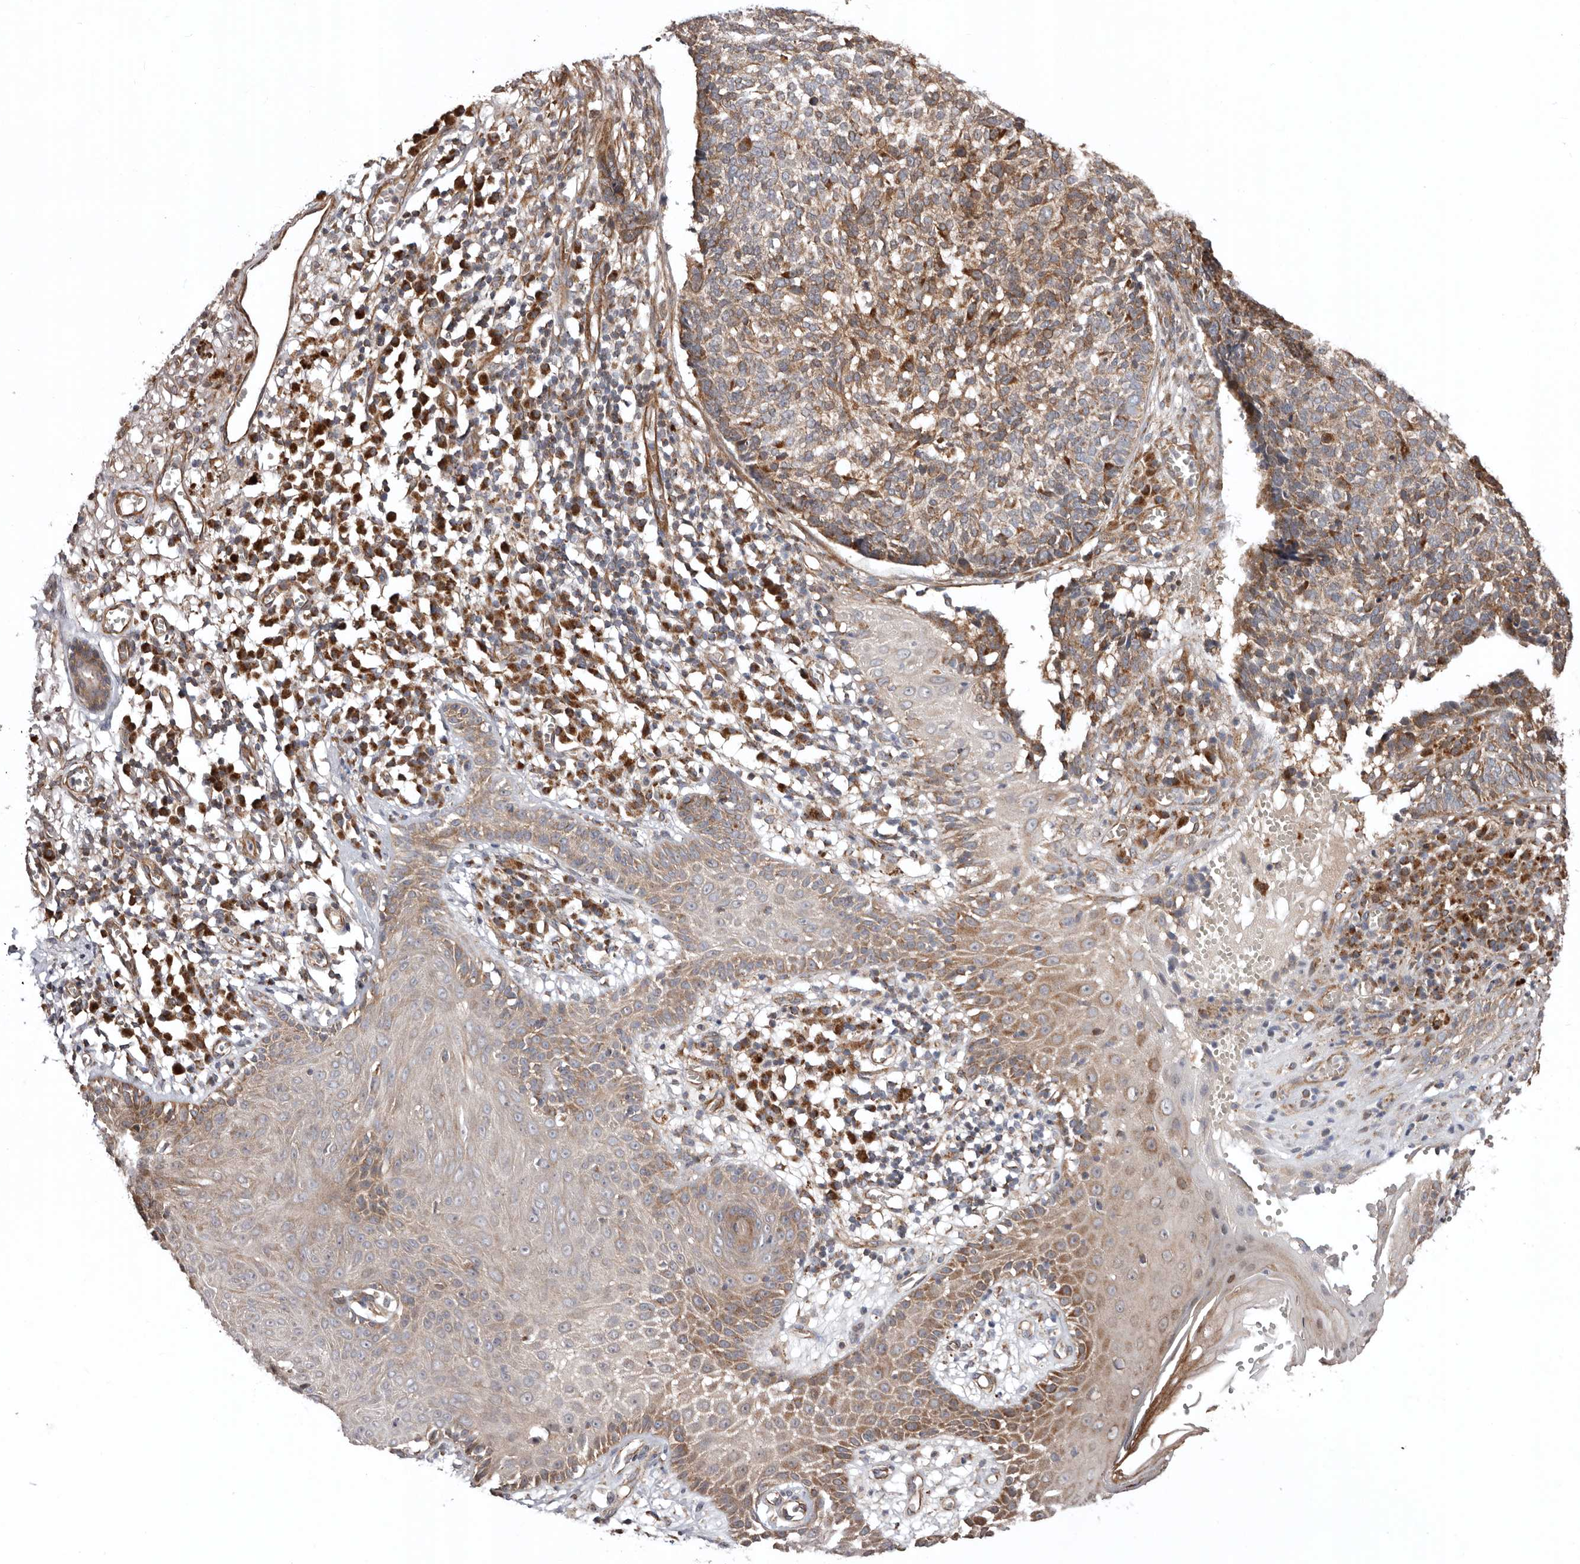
{"staining": {"intensity": "moderate", "quantity": ">75%", "location": "cytoplasmic/membranous"}, "tissue": "skin cancer", "cell_type": "Tumor cells", "image_type": "cancer", "snomed": [{"axis": "morphology", "description": "Basal cell carcinoma"}, {"axis": "topography", "description": "Skin"}], "caption": "Human basal cell carcinoma (skin) stained with a brown dye exhibits moderate cytoplasmic/membranous positive staining in approximately >75% of tumor cells.", "gene": "PROKR1", "patient": {"sex": "male", "age": 85}}